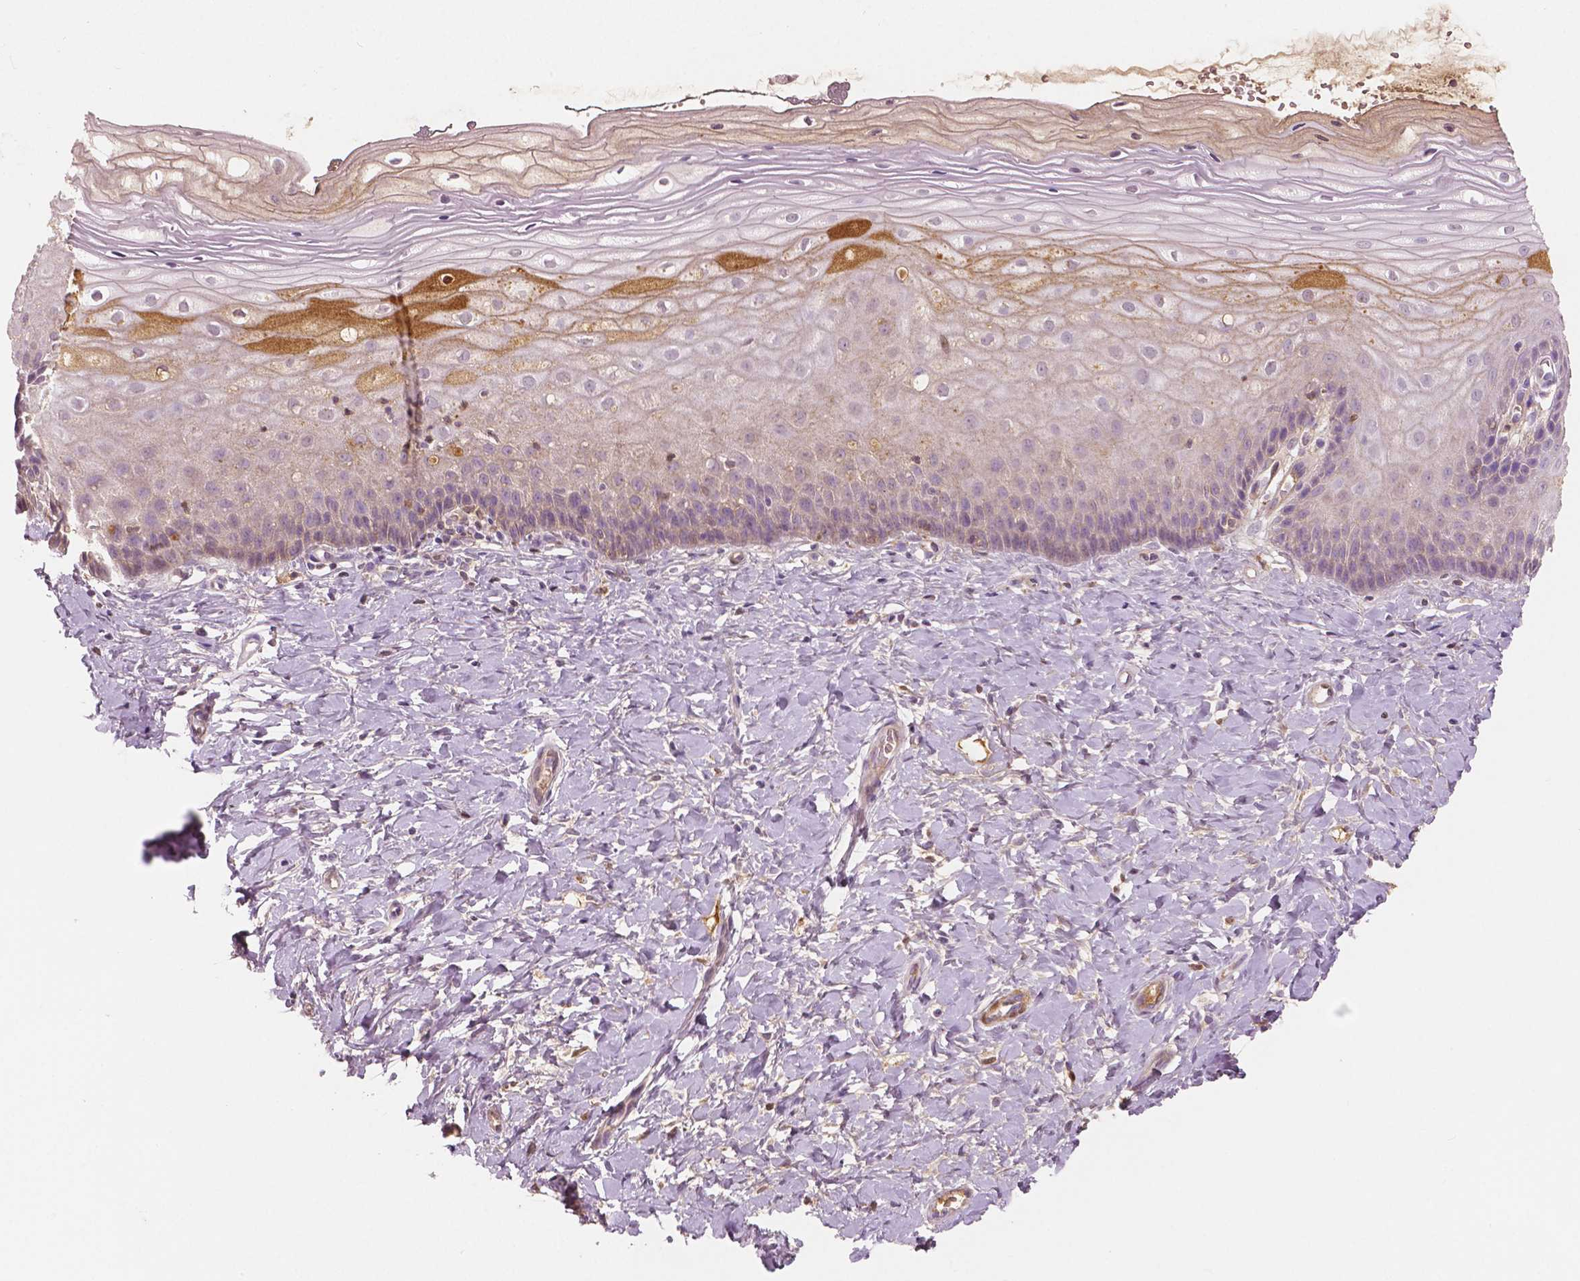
{"staining": {"intensity": "negative", "quantity": "none", "location": "none"}, "tissue": "cervix", "cell_type": "Glandular cells", "image_type": "normal", "snomed": [{"axis": "morphology", "description": "Normal tissue, NOS"}, {"axis": "topography", "description": "Cervix"}], "caption": "Unremarkable cervix was stained to show a protein in brown. There is no significant expression in glandular cells. (DAB (3,3'-diaminobenzidine) IHC, high magnification).", "gene": "APOA4", "patient": {"sex": "female", "age": 37}}